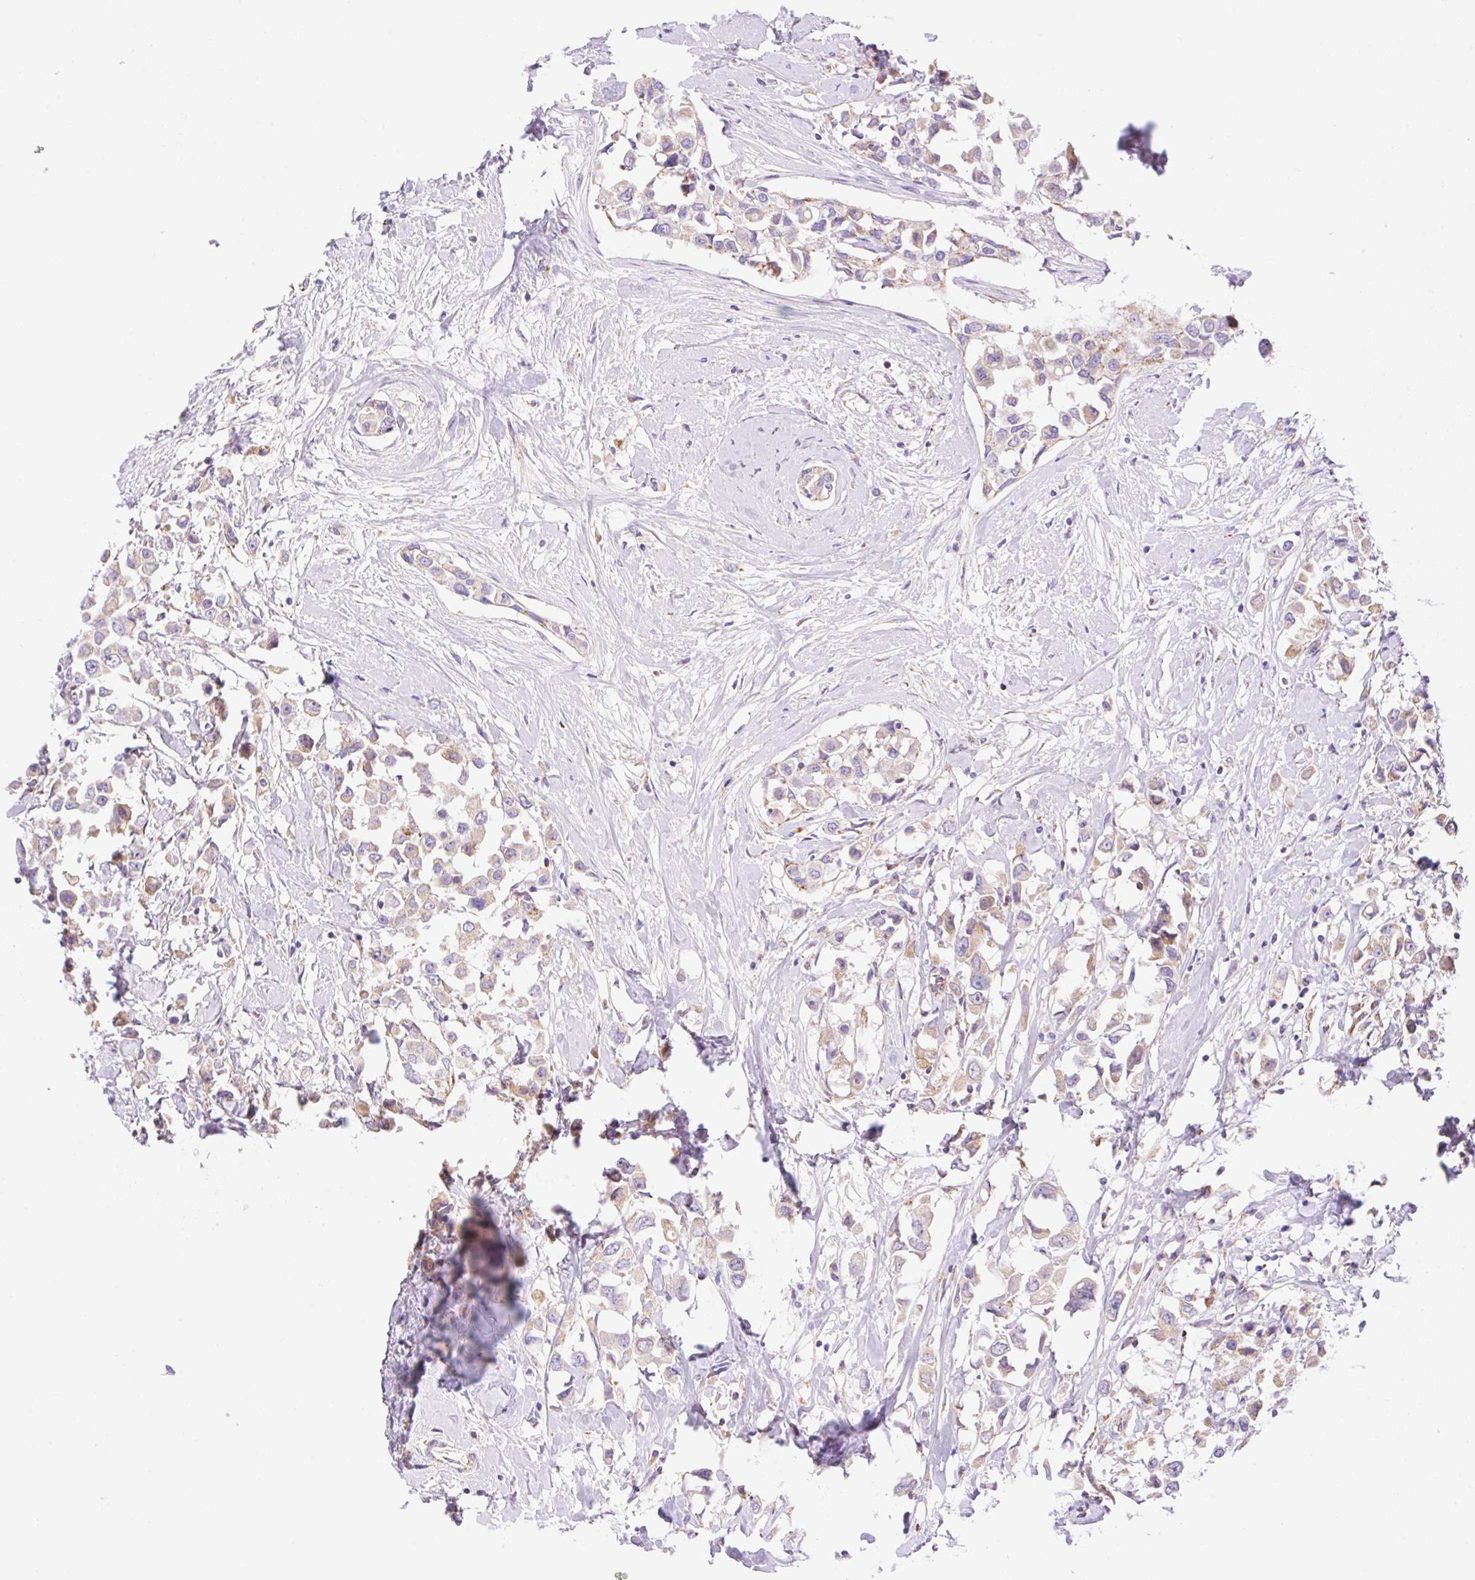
{"staining": {"intensity": "weak", "quantity": ">75%", "location": "cytoplasmic/membranous"}, "tissue": "breast cancer", "cell_type": "Tumor cells", "image_type": "cancer", "snomed": [{"axis": "morphology", "description": "Duct carcinoma"}, {"axis": "topography", "description": "Breast"}], "caption": "DAB (3,3'-diaminobenzidine) immunohistochemical staining of invasive ductal carcinoma (breast) reveals weak cytoplasmic/membranous protein expression in about >75% of tumor cells.", "gene": "ETNK2", "patient": {"sex": "female", "age": 61}}